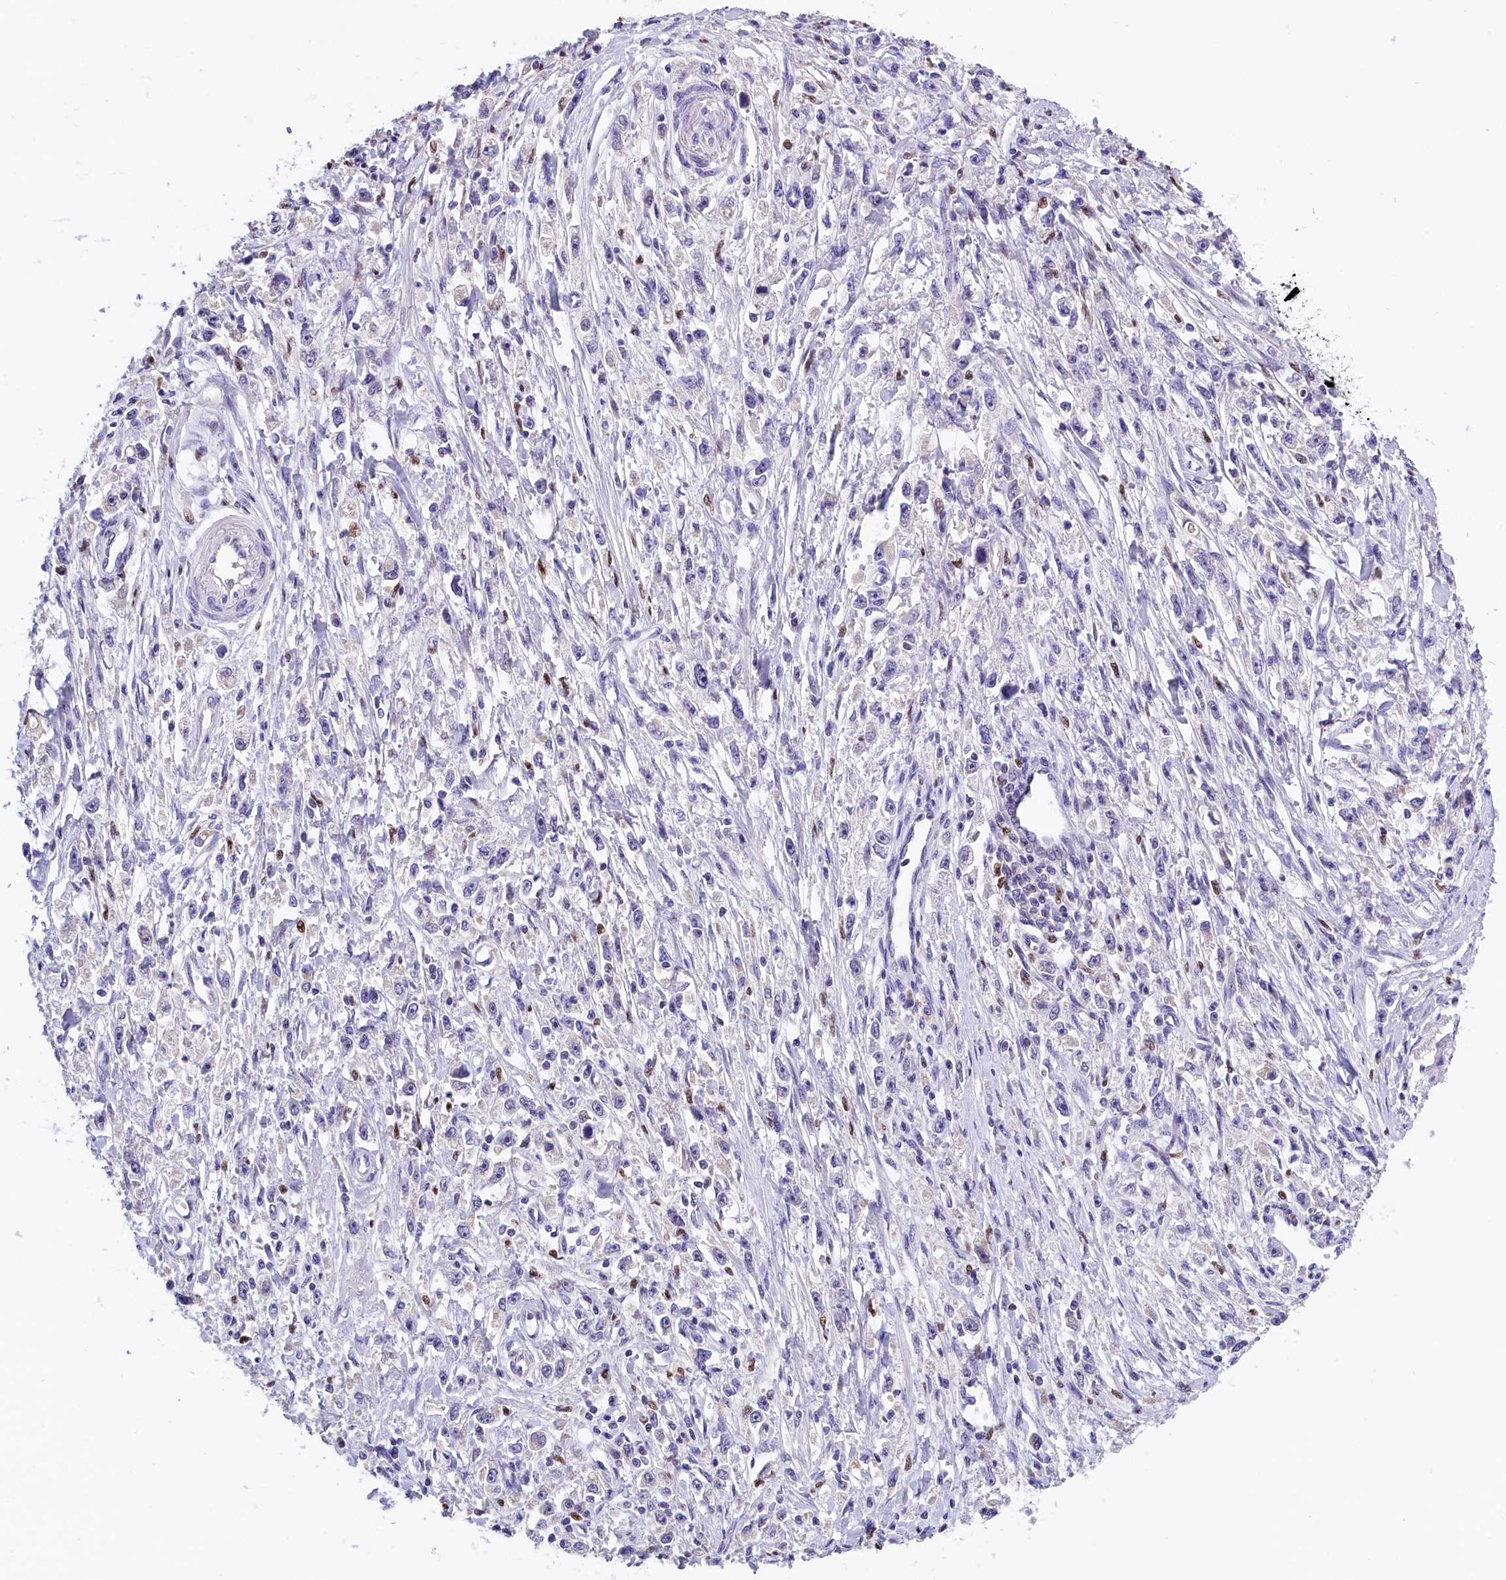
{"staining": {"intensity": "negative", "quantity": "none", "location": "none"}, "tissue": "stomach cancer", "cell_type": "Tumor cells", "image_type": "cancer", "snomed": [{"axis": "morphology", "description": "Adenocarcinoma, NOS"}, {"axis": "topography", "description": "Stomach"}], "caption": "Adenocarcinoma (stomach) was stained to show a protein in brown. There is no significant staining in tumor cells.", "gene": "BTBD9", "patient": {"sex": "female", "age": 59}}